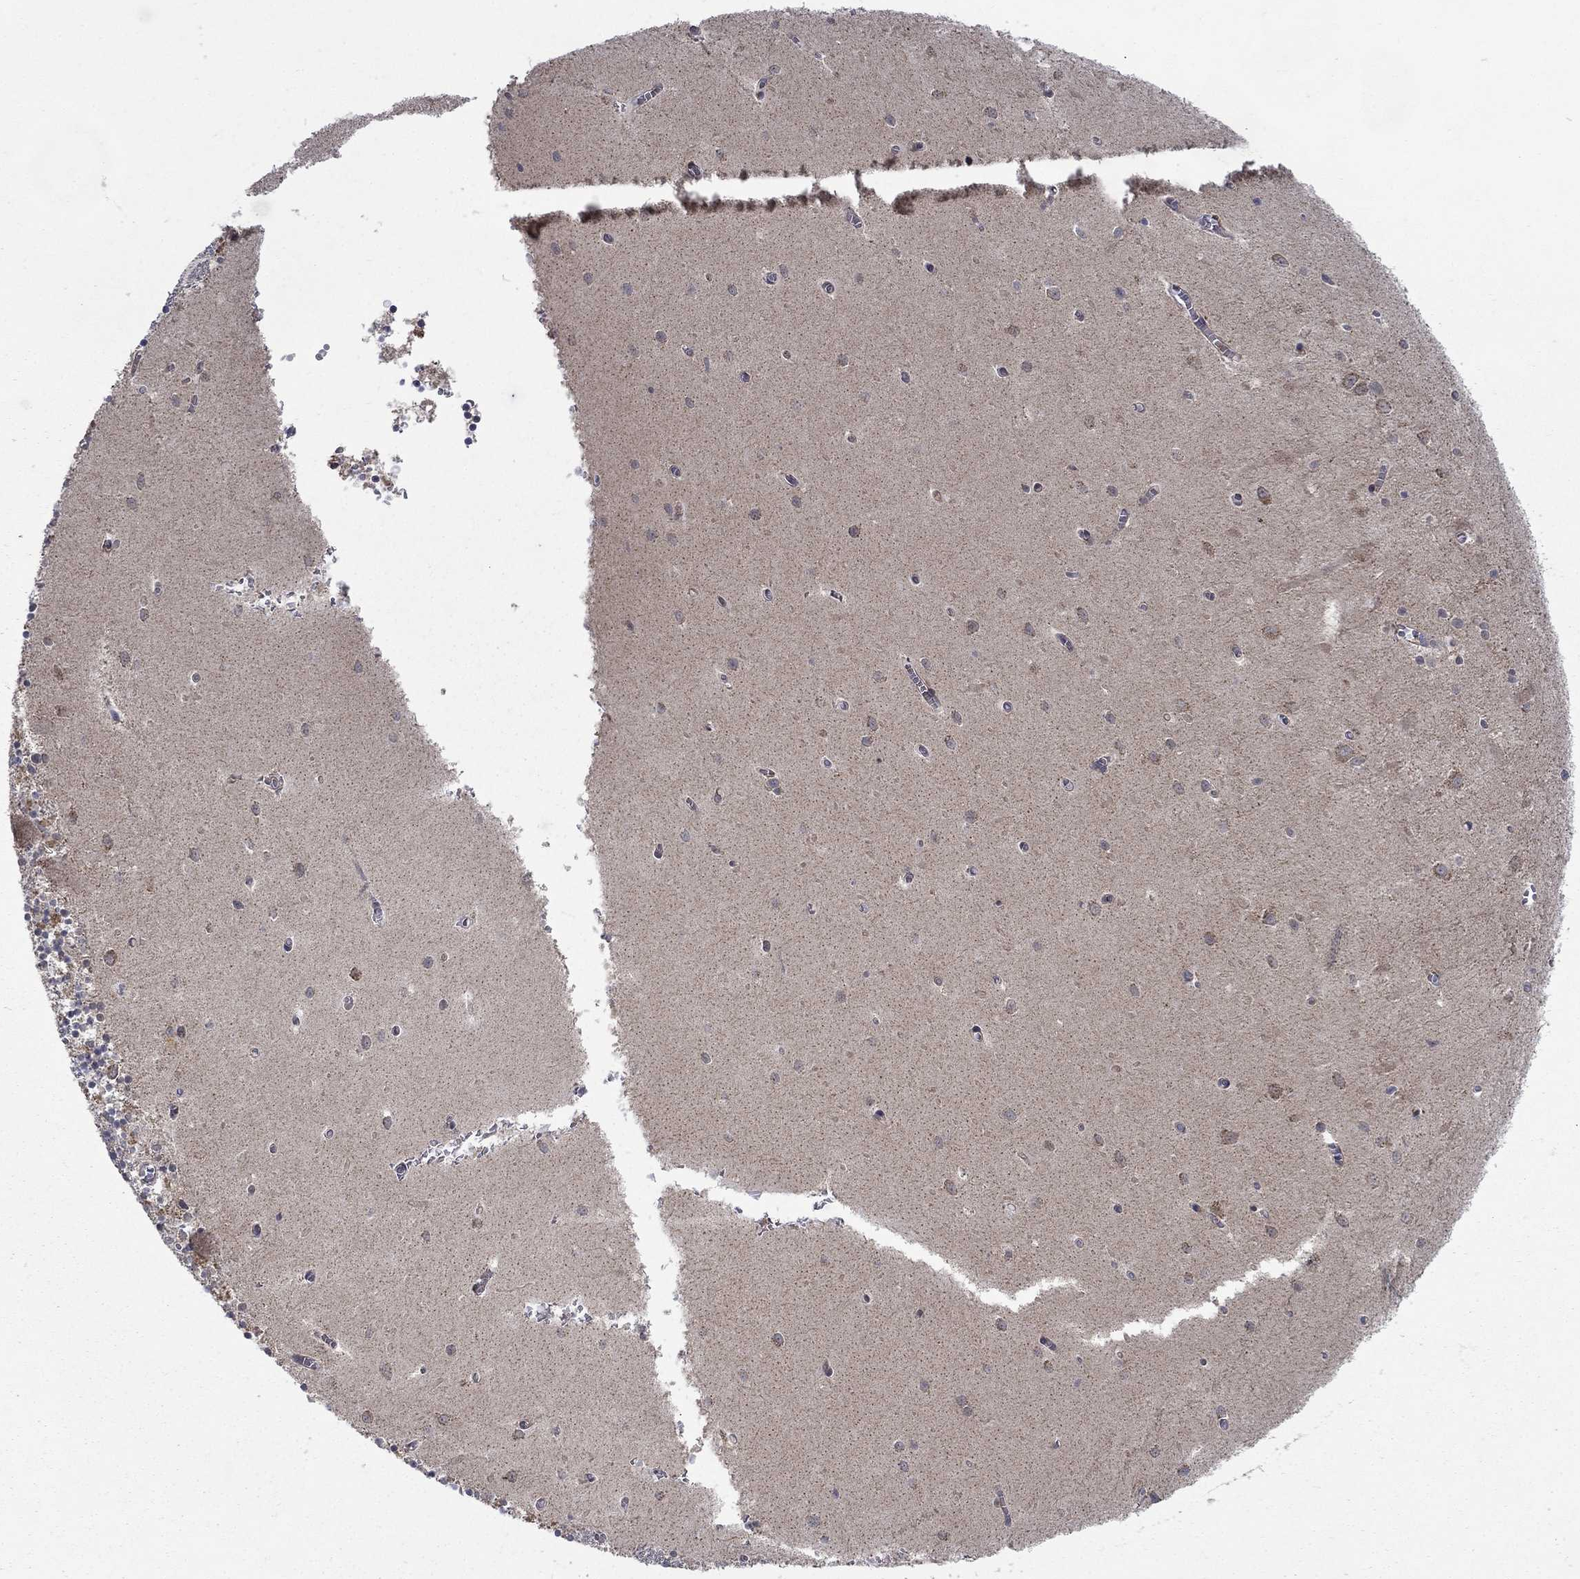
{"staining": {"intensity": "negative", "quantity": "none", "location": "none"}, "tissue": "cerebellum", "cell_type": "Cells in granular layer", "image_type": "normal", "snomed": [{"axis": "morphology", "description": "Normal tissue, NOS"}, {"axis": "topography", "description": "Cerebellum"}], "caption": "Immunohistochemistry (IHC) histopathology image of benign cerebellum: human cerebellum stained with DAB demonstrates no significant protein expression in cells in granular layer.", "gene": "IFI35", "patient": {"sex": "female", "age": 64}}